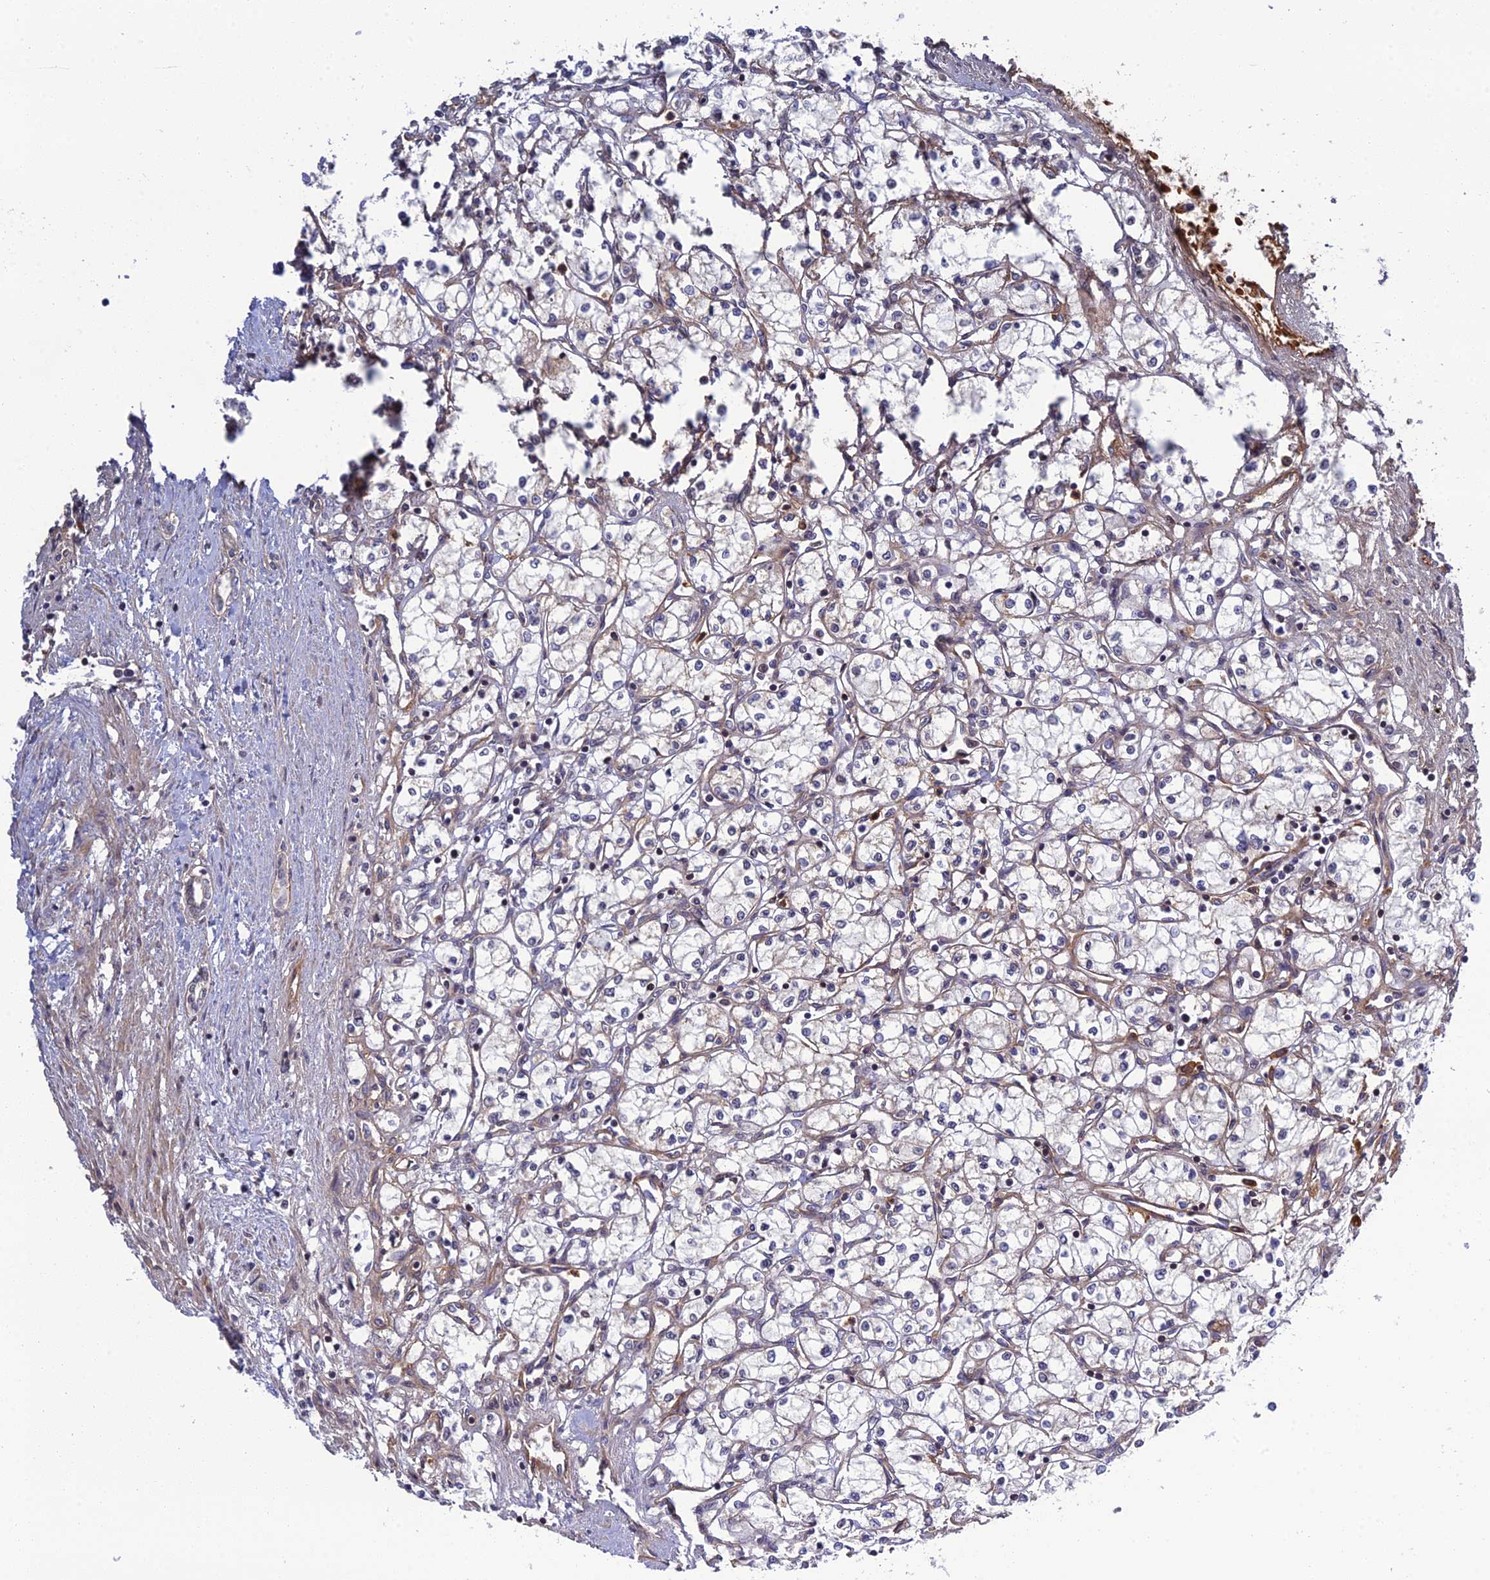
{"staining": {"intensity": "negative", "quantity": "none", "location": "none"}, "tissue": "renal cancer", "cell_type": "Tumor cells", "image_type": "cancer", "snomed": [{"axis": "morphology", "description": "Adenocarcinoma, NOS"}, {"axis": "topography", "description": "Kidney"}], "caption": "Immunohistochemistry (IHC) histopathology image of neoplastic tissue: human renal adenocarcinoma stained with DAB reveals no significant protein staining in tumor cells. (Stains: DAB (3,3'-diaminobenzidine) IHC with hematoxylin counter stain, Microscopy: brightfield microscopy at high magnification).", "gene": "REXO1", "patient": {"sex": "male", "age": 59}}